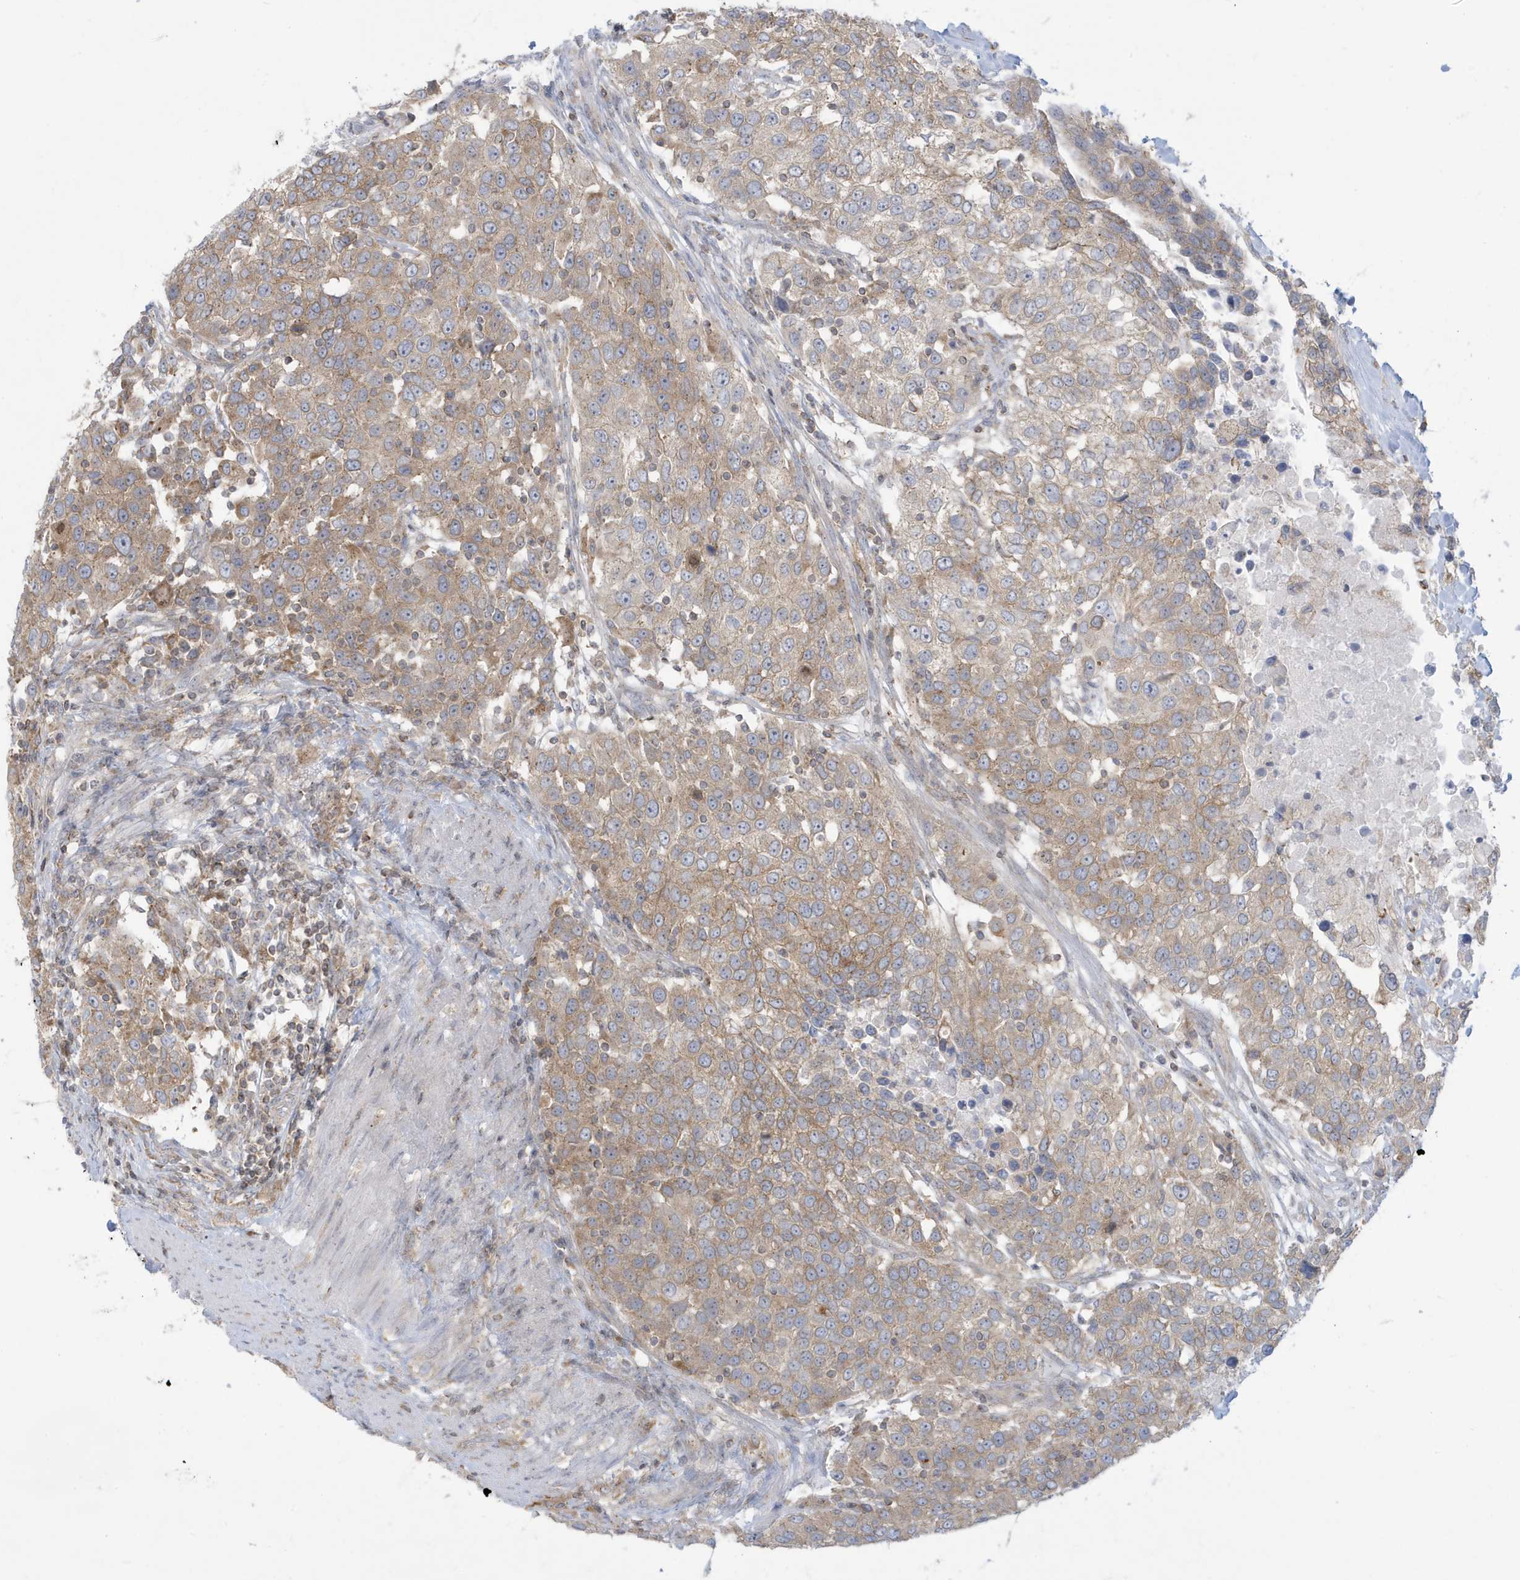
{"staining": {"intensity": "moderate", "quantity": ">75%", "location": "cytoplasmic/membranous"}, "tissue": "urothelial cancer", "cell_type": "Tumor cells", "image_type": "cancer", "snomed": [{"axis": "morphology", "description": "Urothelial carcinoma, High grade"}, {"axis": "topography", "description": "Urinary bladder"}], "caption": "DAB (3,3'-diaminobenzidine) immunohistochemical staining of human urothelial cancer displays moderate cytoplasmic/membranous protein expression in about >75% of tumor cells.", "gene": "SLAMF9", "patient": {"sex": "female", "age": 80}}